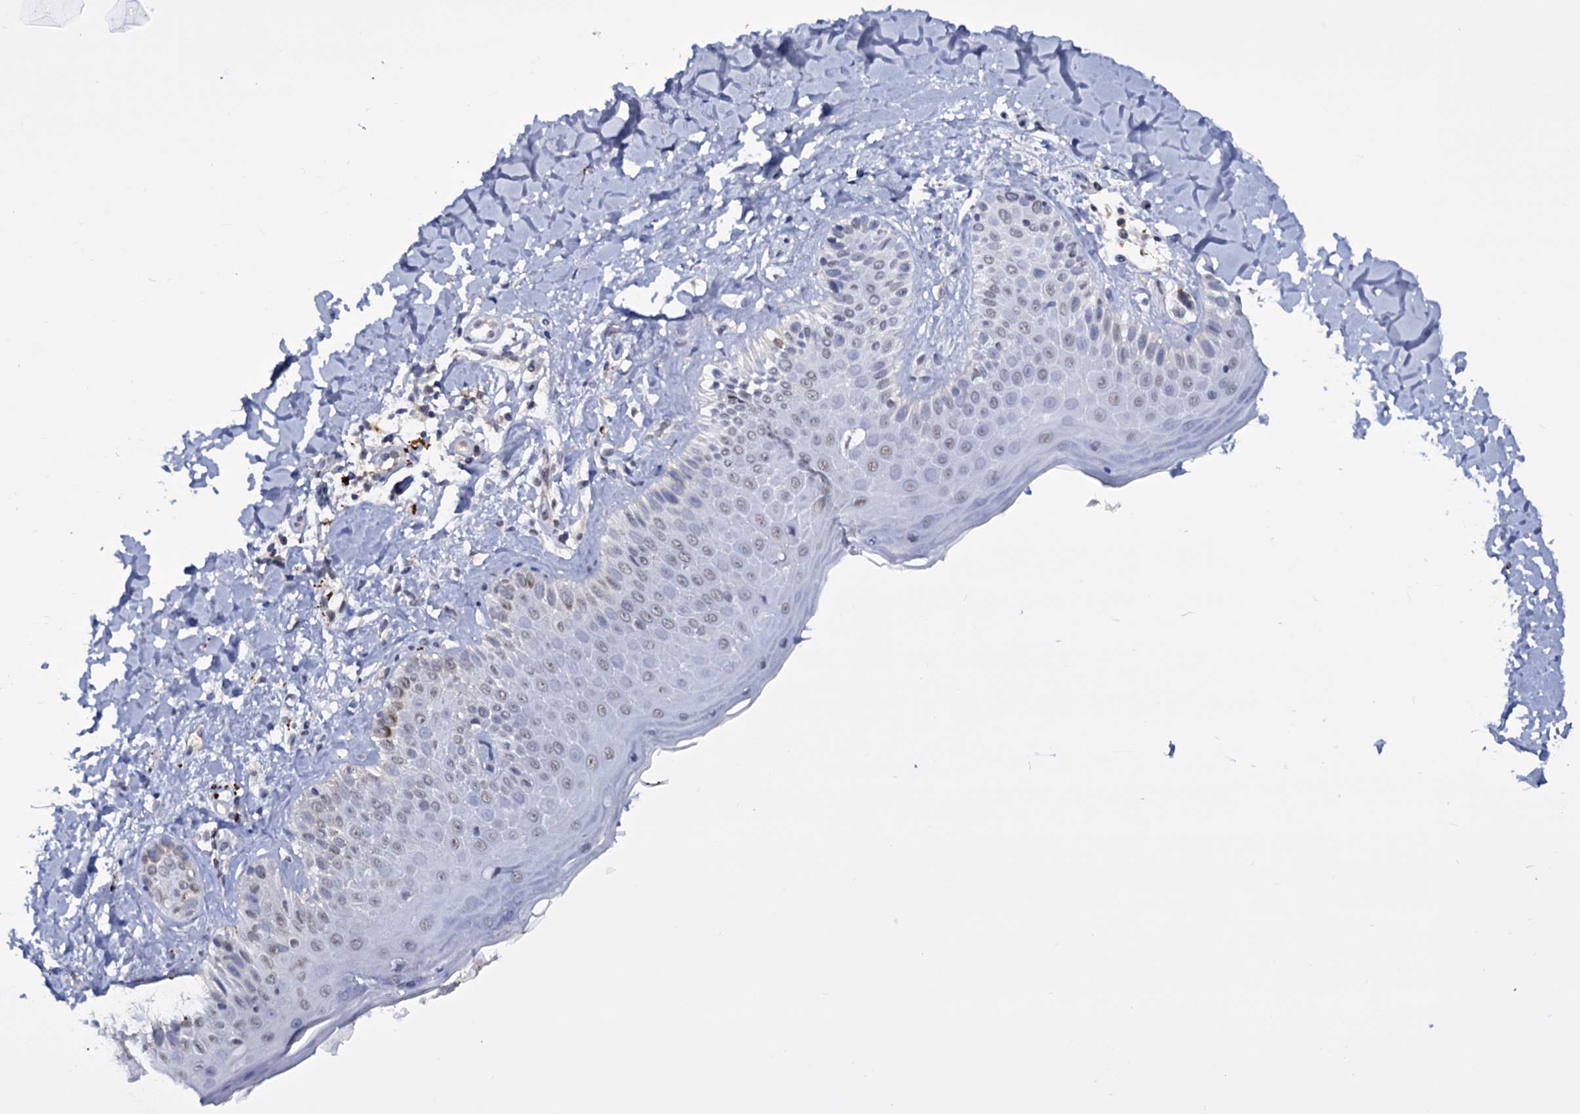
{"staining": {"intensity": "negative", "quantity": "none", "location": "none"}, "tissue": "skin", "cell_type": "Fibroblasts", "image_type": "normal", "snomed": [{"axis": "morphology", "description": "Normal tissue, NOS"}, {"axis": "topography", "description": "Skin"}], "caption": "Immunohistochemistry (IHC) of normal human skin exhibits no expression in fibroblasts. (IHC, brightfield microscopy, high magnification).", "gene": "TBC1D12", "patient": {"sex": "male", "age": 52}}